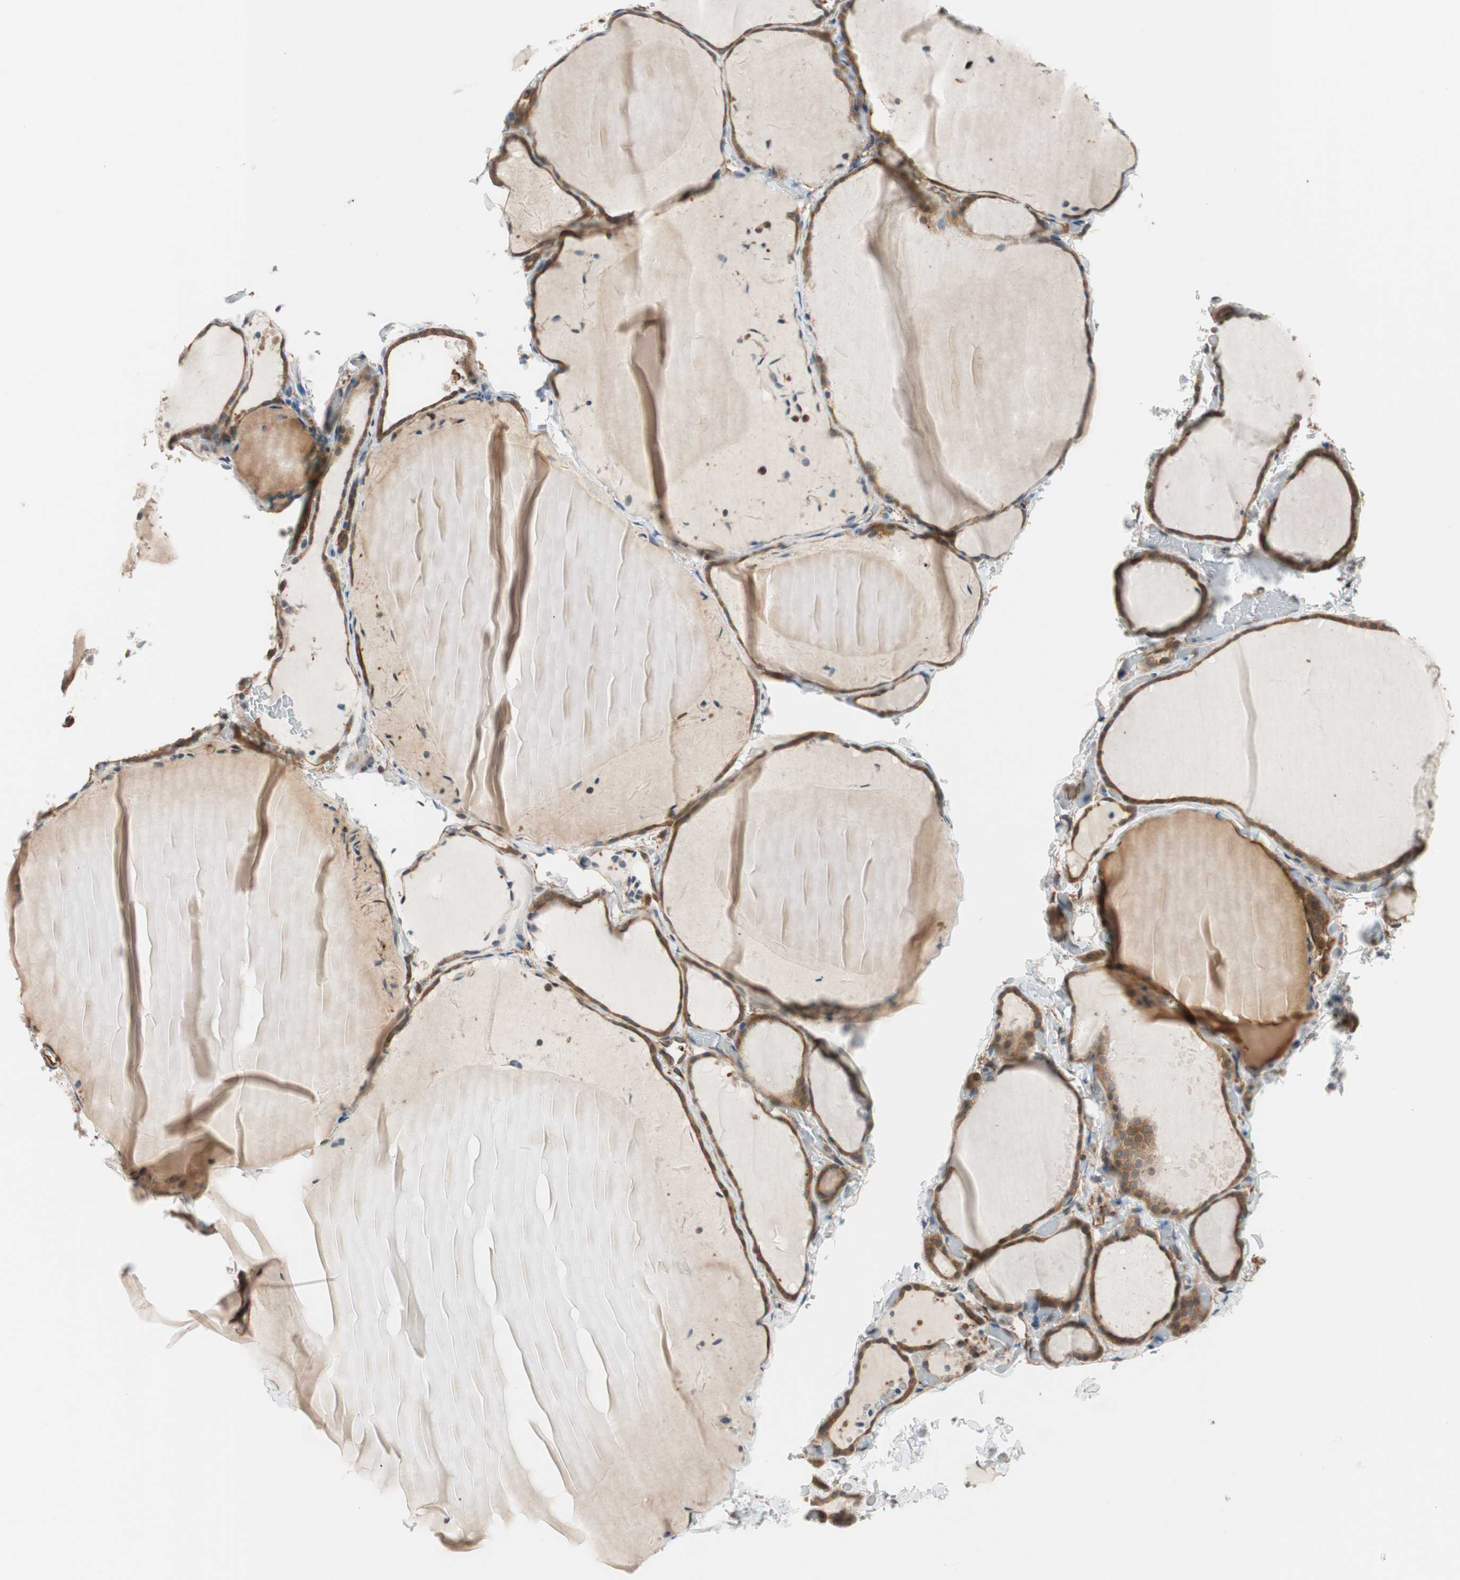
{"staining": {"intensity": "strong", "quantity": ">75%", "location": "cytoplasmic/membranous"}, "tissue": "thyroid gland", "cell_type": "Glandular cells", "image_type": "normal", "snomed": [{"axis": "morphology", "description": "Normal tissue, NOS"}, {"axis": "topography", "description": "Thyroid gland"}], "caption": "An IHC histopathology image of normal tissue is shown. Protein staining in brown shows strong cytoplasmic/membranous positivity in thyroid gland within glandular cells.", "gene": "WASL", "patient": {"sex": "female", "age": 22}}